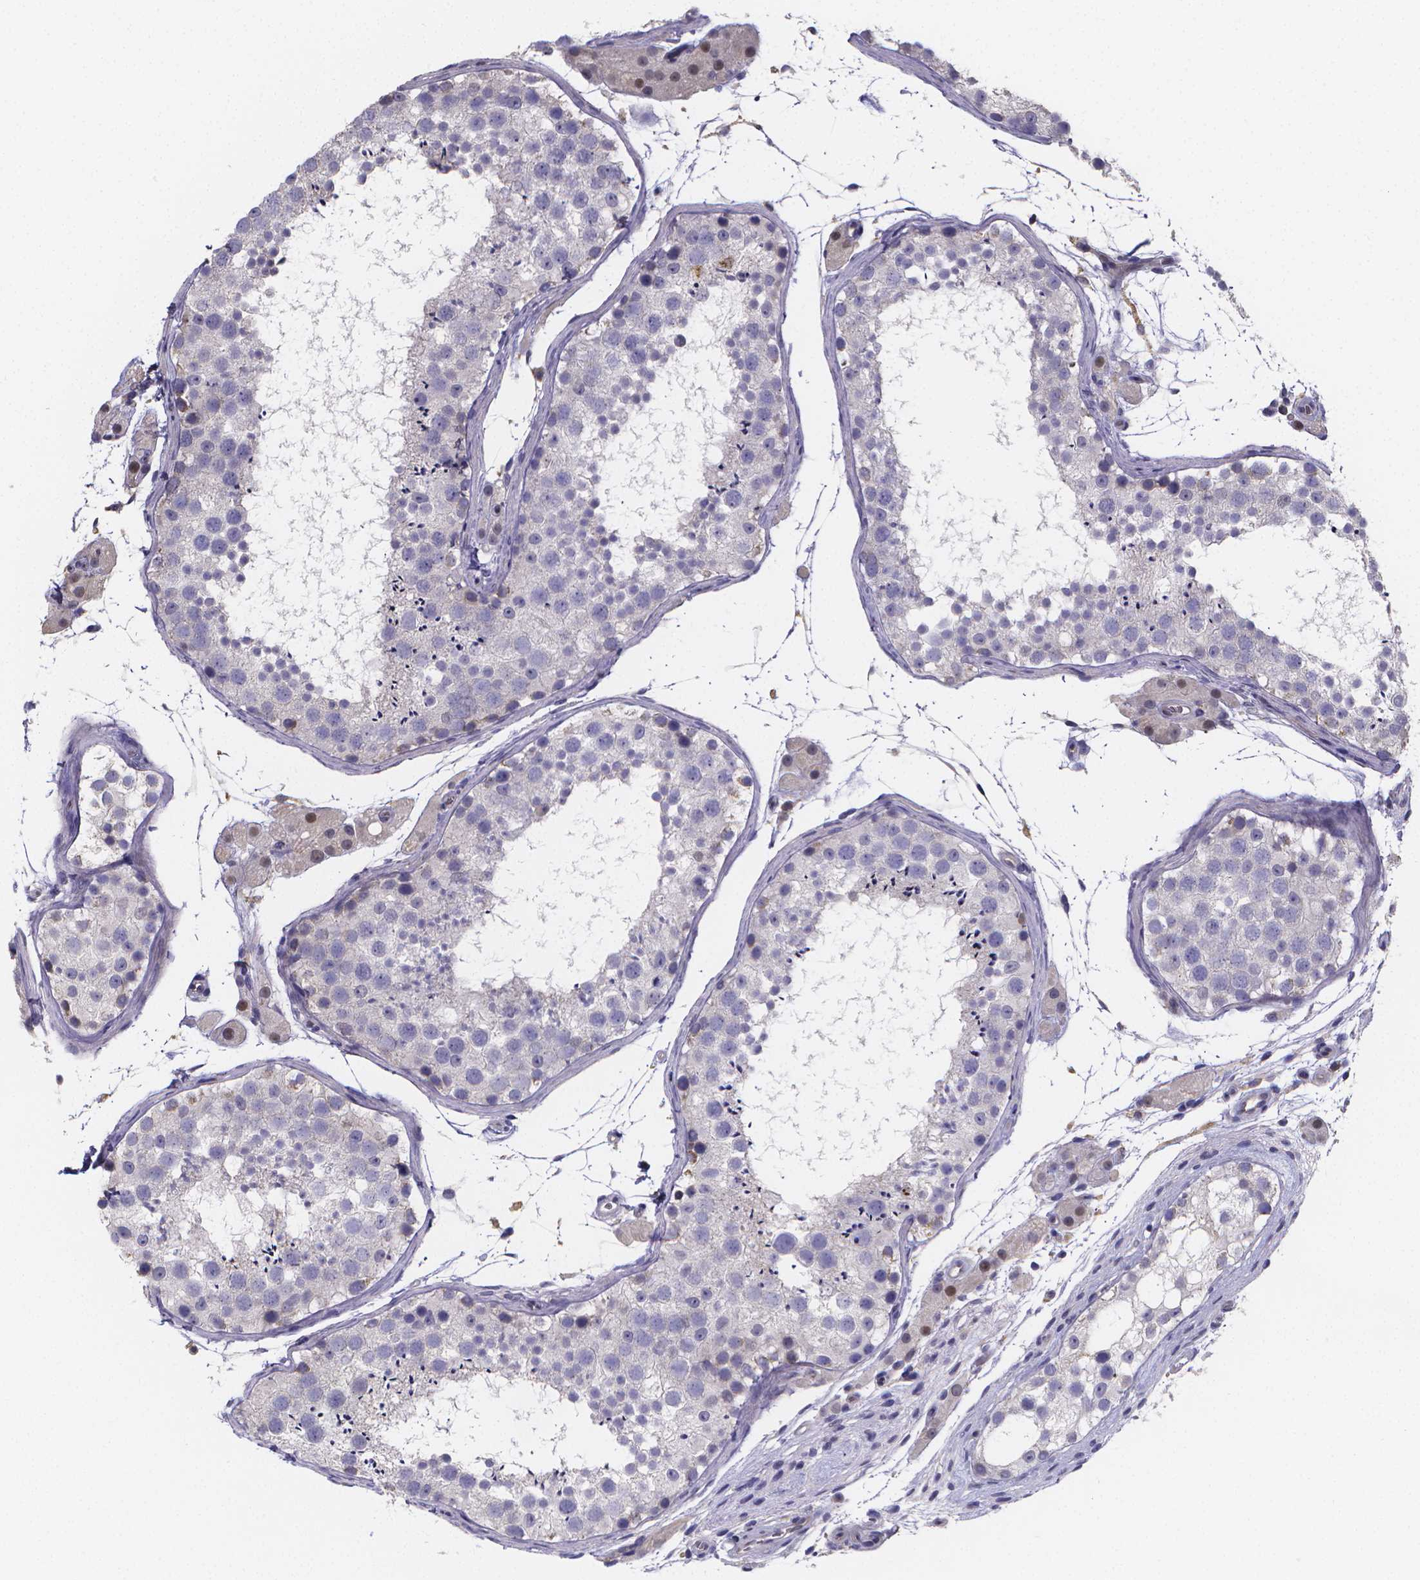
{"staining": {"intensity": "negative", "quantity": "none", "location": "none"}, "tissue": "testis", "cell_type": "Cells in seminiferous ducts", "image_type": "normal", "snomed": [{"axis": "morphology", "description": "Normal tissue, NOS"}, {"axis": "topography", "description": "Testis"}], "caption": "This is an immunohistochemistry (IHC) photomicrograph of normal human testis. There is no staining in cells in seminiferous ducts.", "gene": "PAH", "patient": {"sex": "male", "age": 41}}